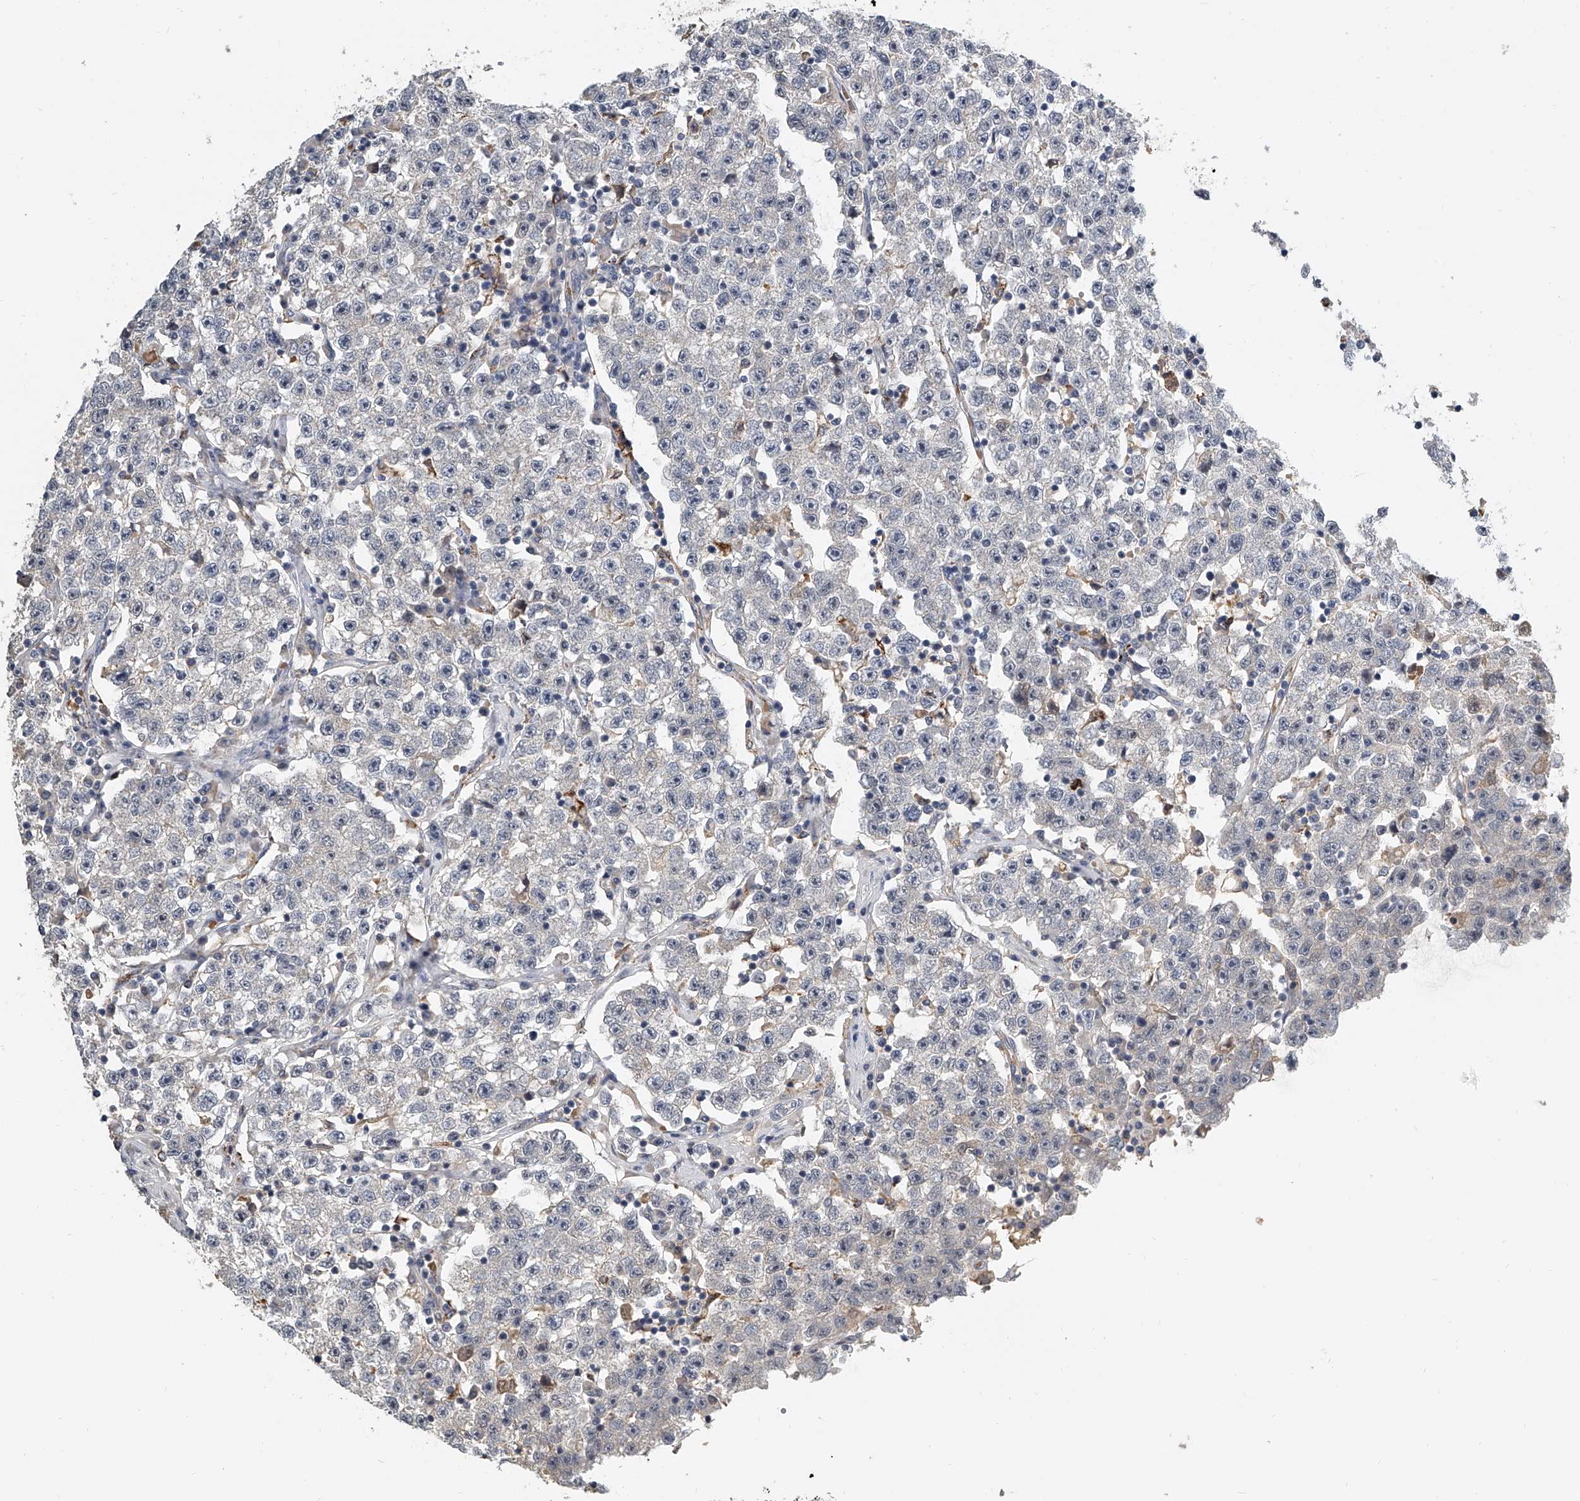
{"staining": {"intensity": "negative", "quantity": "none", "location": "none"}, "tissue": "testis cancer", "cell_type": "Tumor cells", "image_type": "cancer", "snomed": [{"axis": "morphology", "description": "Seminoma, NOS"}, {"axis": "topography", "description": "Testis"}], "caption": "Immunohistochemistry (IHC) of testis cancer demonstrates no expression in tumor cells.", "gene": "KLHL7", "patient": {"sex": "male", "age": 22}}